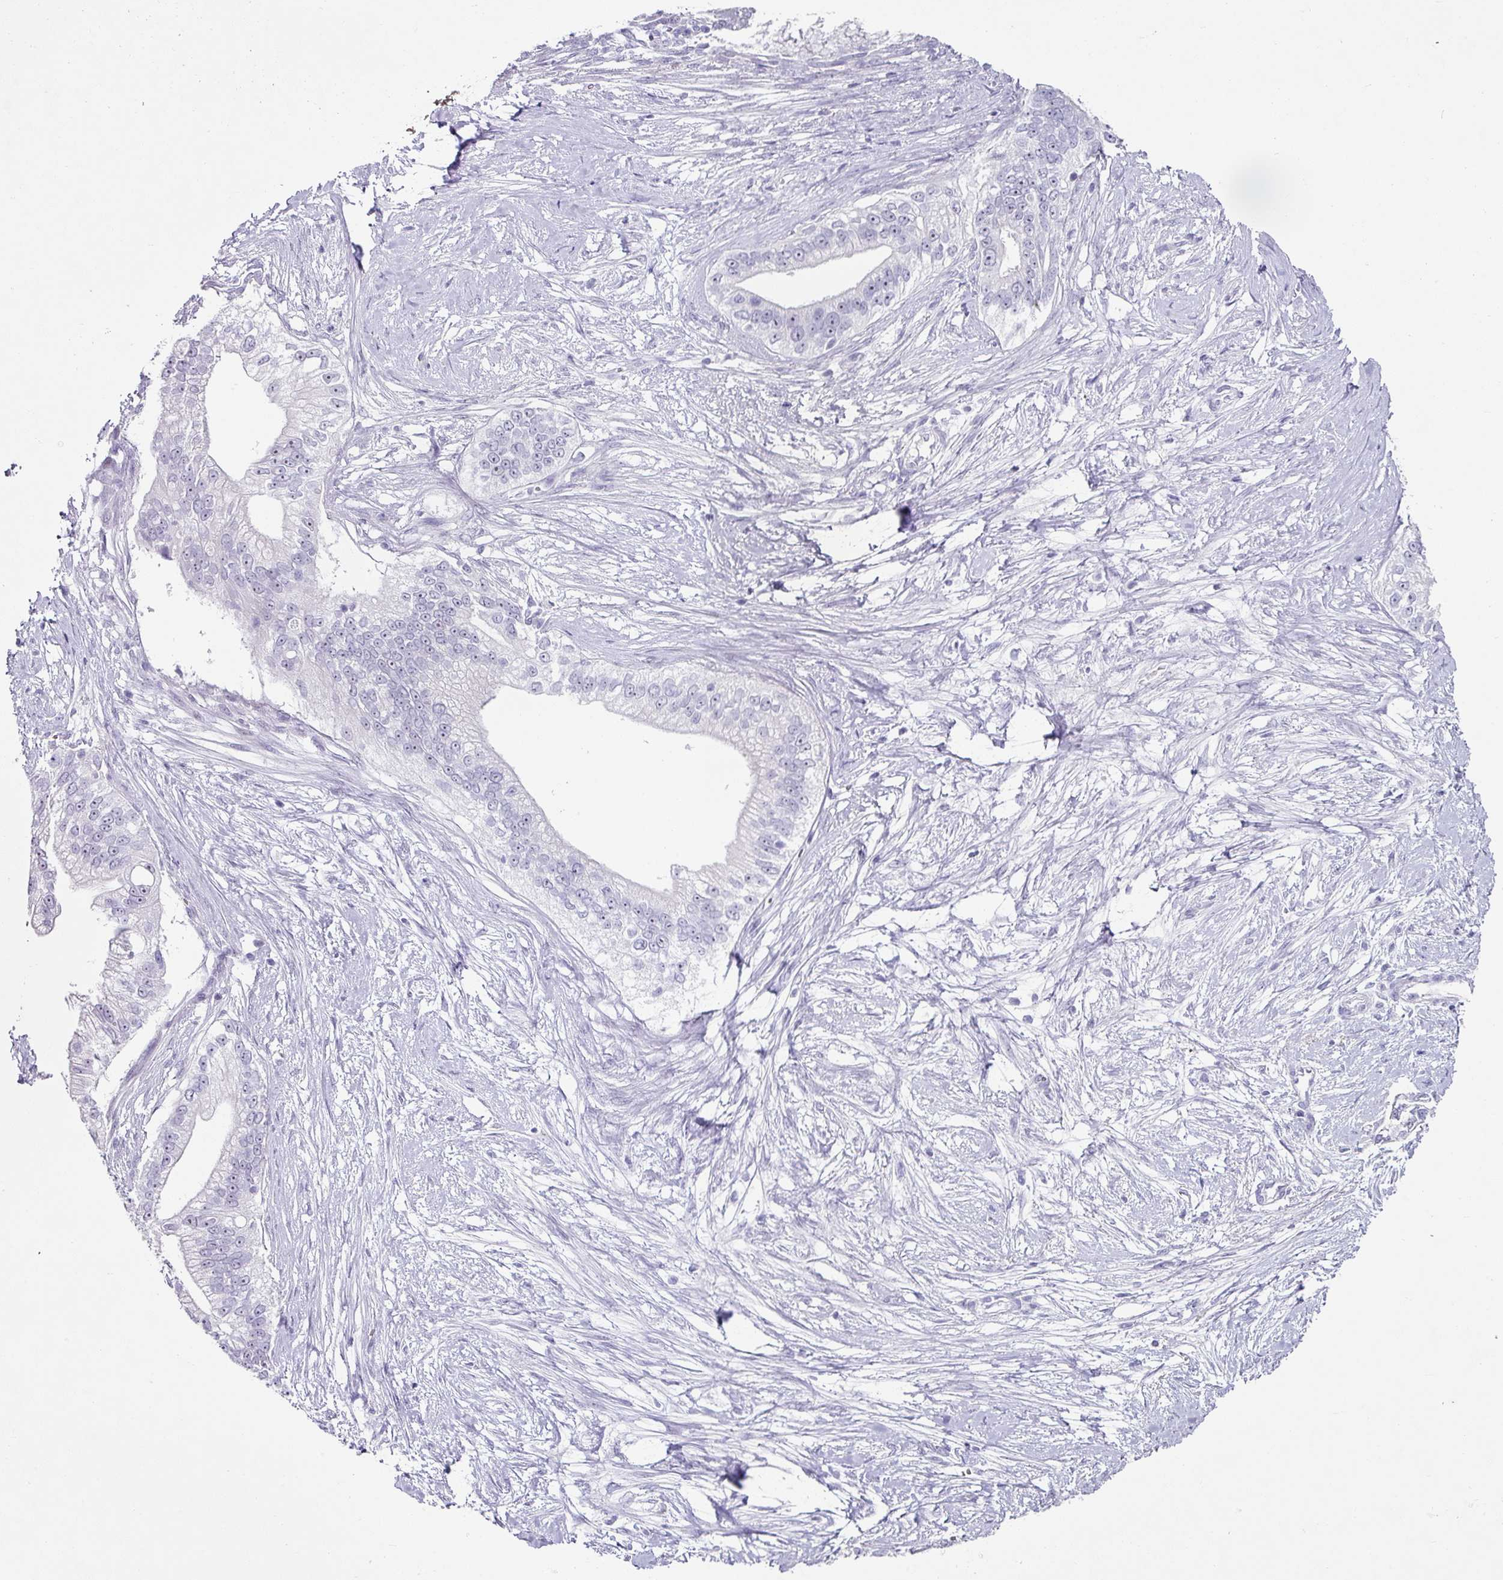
{"staining": {"intensity": "negative", "quantity": "none", "location": "none"}, "tissue": "pancreatic cancer", "cell_type": "Tumor cells", "image_type": "cancer", "snomed": [{"axis": "morphology", "description": "Adenocarcinoma, NOS"}, {"axis": "topography", "description": "Pancreas"}], "caption": "Pancreatic adenocarcinoma was stained to show a protein in brown. There is no significant staining in tumor cells.", "gene": "TRA2A", "patient": {"sex": "male", "age": 70}}